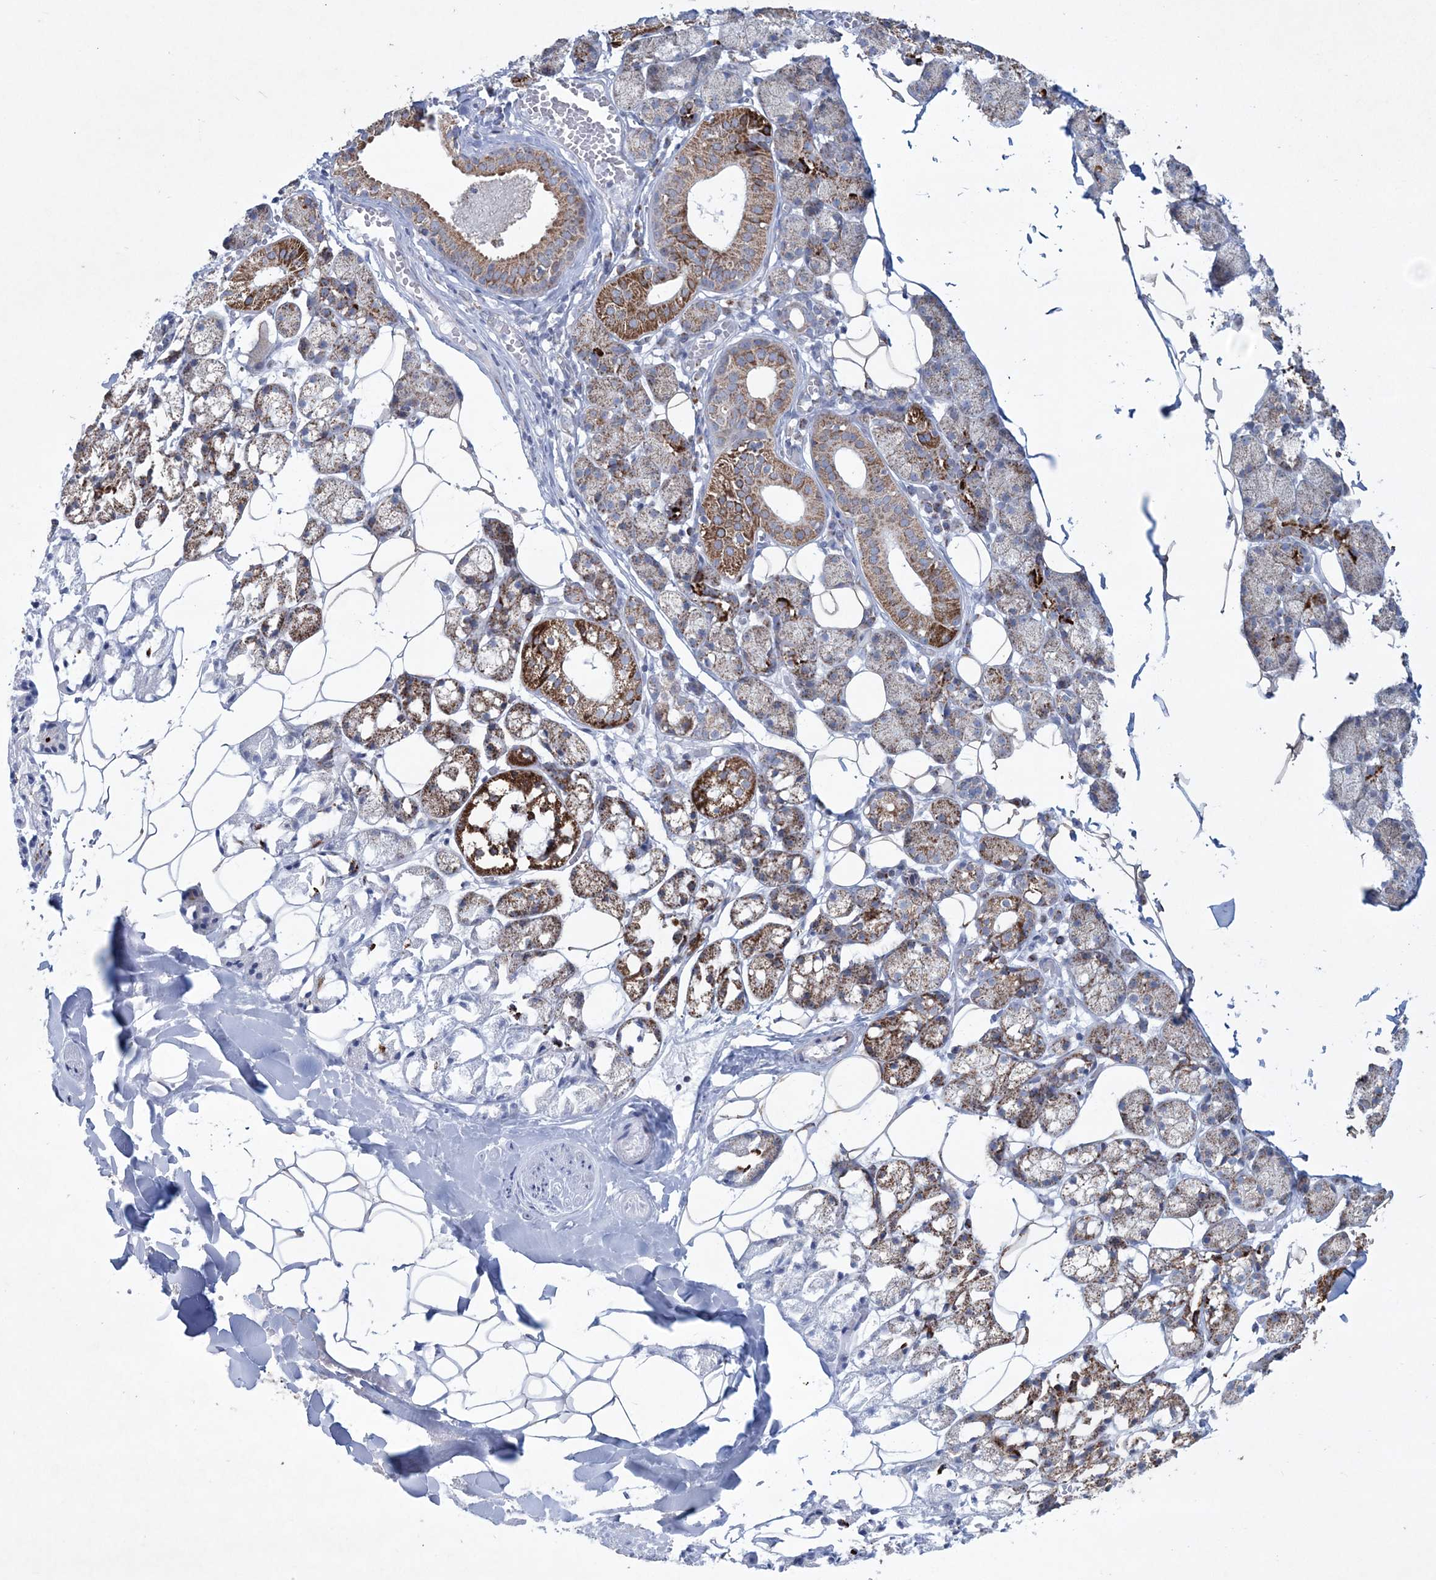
{"staining": {"intensity": "moderate", "quantity": "25%-75%", "location": "cytoplasmic/membranous"}, "tissue": "salivary gland", "cell_type": "Glandular cells", "image_type": "normal", "snomed": [{"axis": "morphology", "description": "Normal tissue, NOS"}, {"axis": "topography", "description": "Salivary gland"}], "caption": "Immunohistochemistry (IHC) photomicrograph of benign salivary gland stained for a protein (brown), which displays medium levels of moderate cytoplasmic/membranous positivity in about 25%-75% of glandular cells.", "gene": "CES4A", "patient": {"sex": "female", "age": 33}}